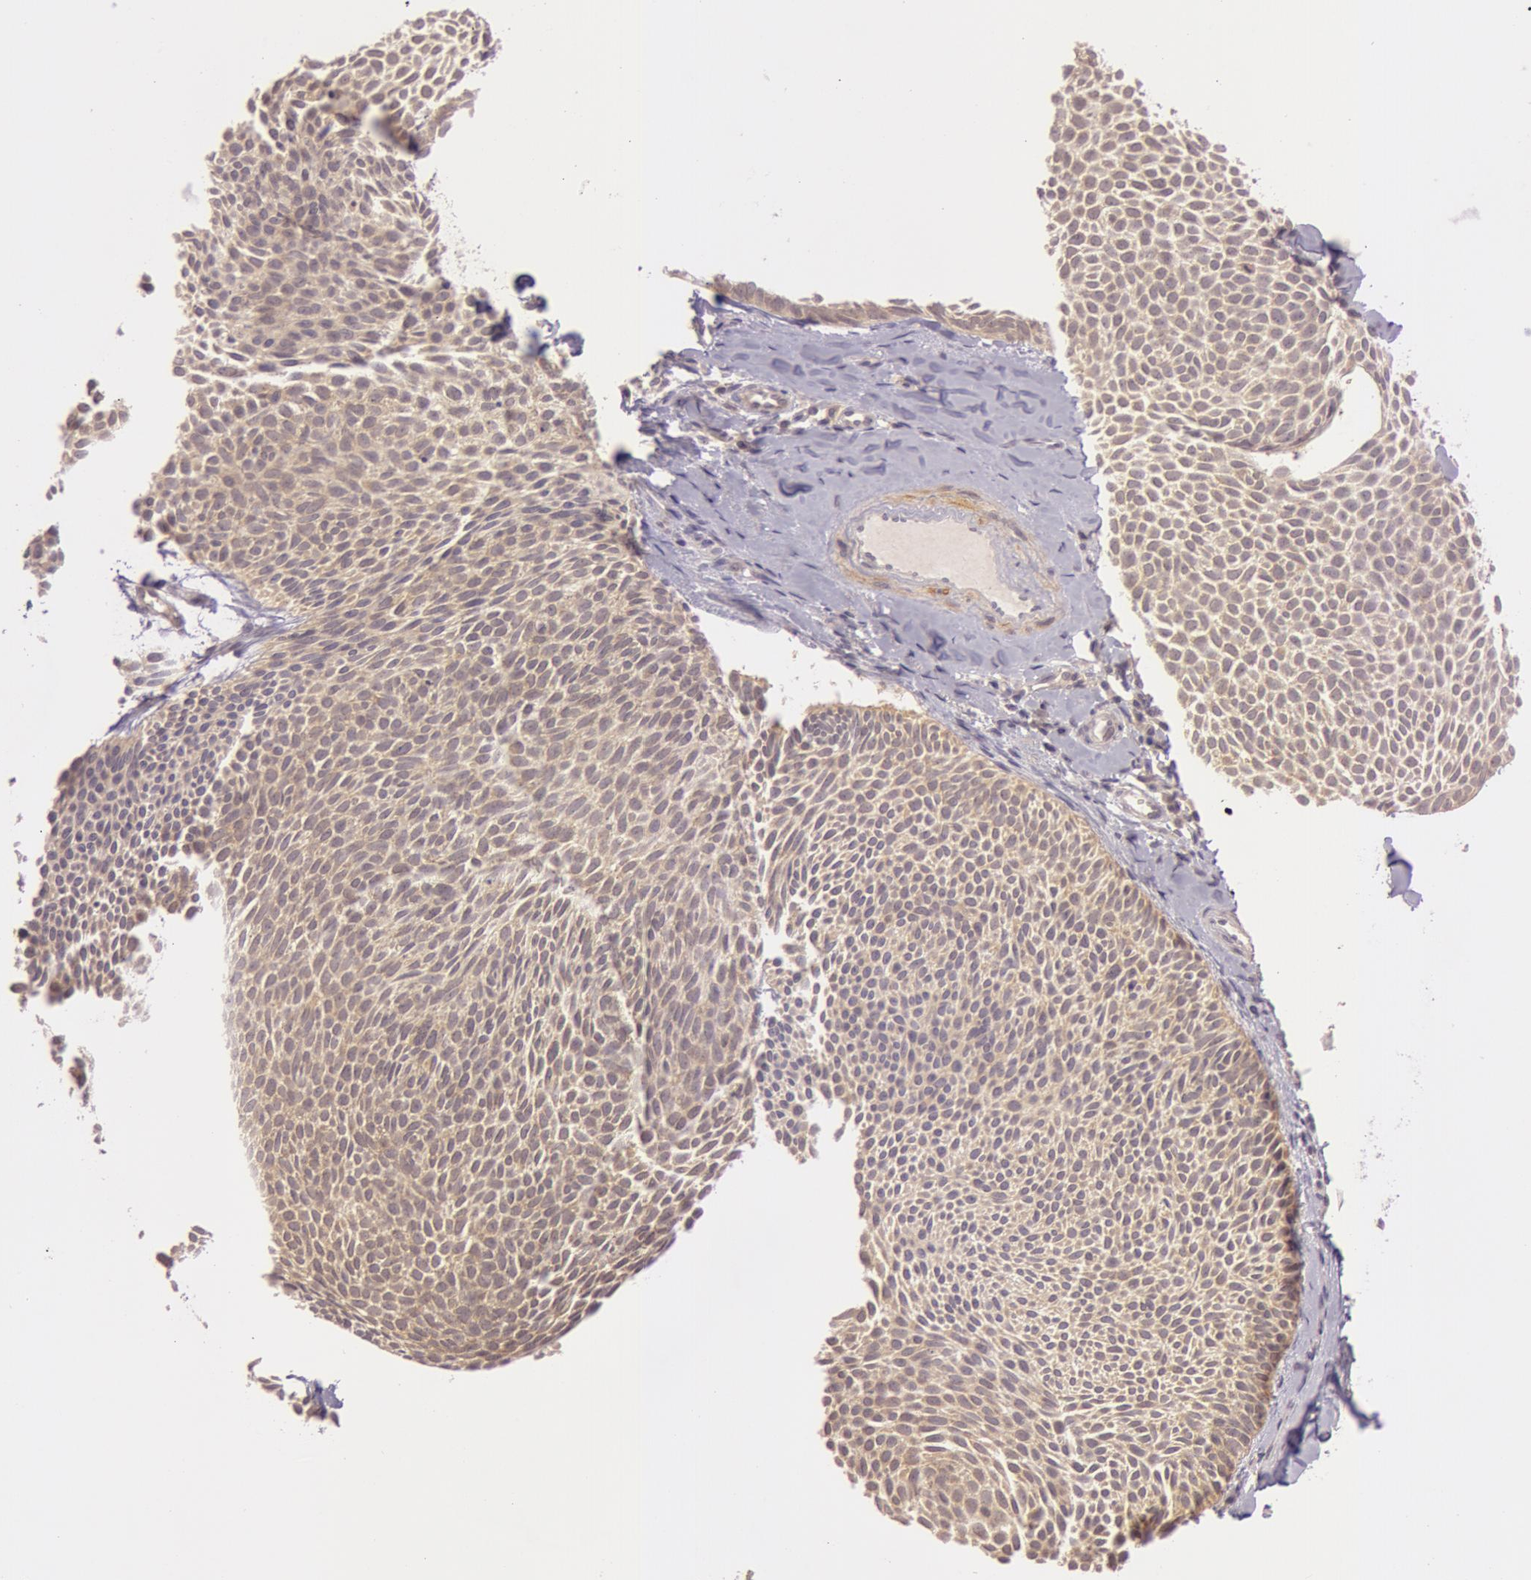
{"staining": {"intensity": "weak", "quantity": ">75%", "location": "cytoplasmic/membranous"}, "tissue": "skin cancer", "cell_type": "Tumor cells", "image_type": "cancer", "snomed": [{"axis": "morphology", "description": "Basal cell carcinoma"}, {"axis": "topography", "description": "Skin"}], "caption": "Weak cytoplasmic/membranous staining is appreciated in about >75% of tumor cells in skin basal cell carcinoma. Nuclei are stained in blue.", "gene": "ATG2B", "patient": {"sex": "male", "age": 84}}